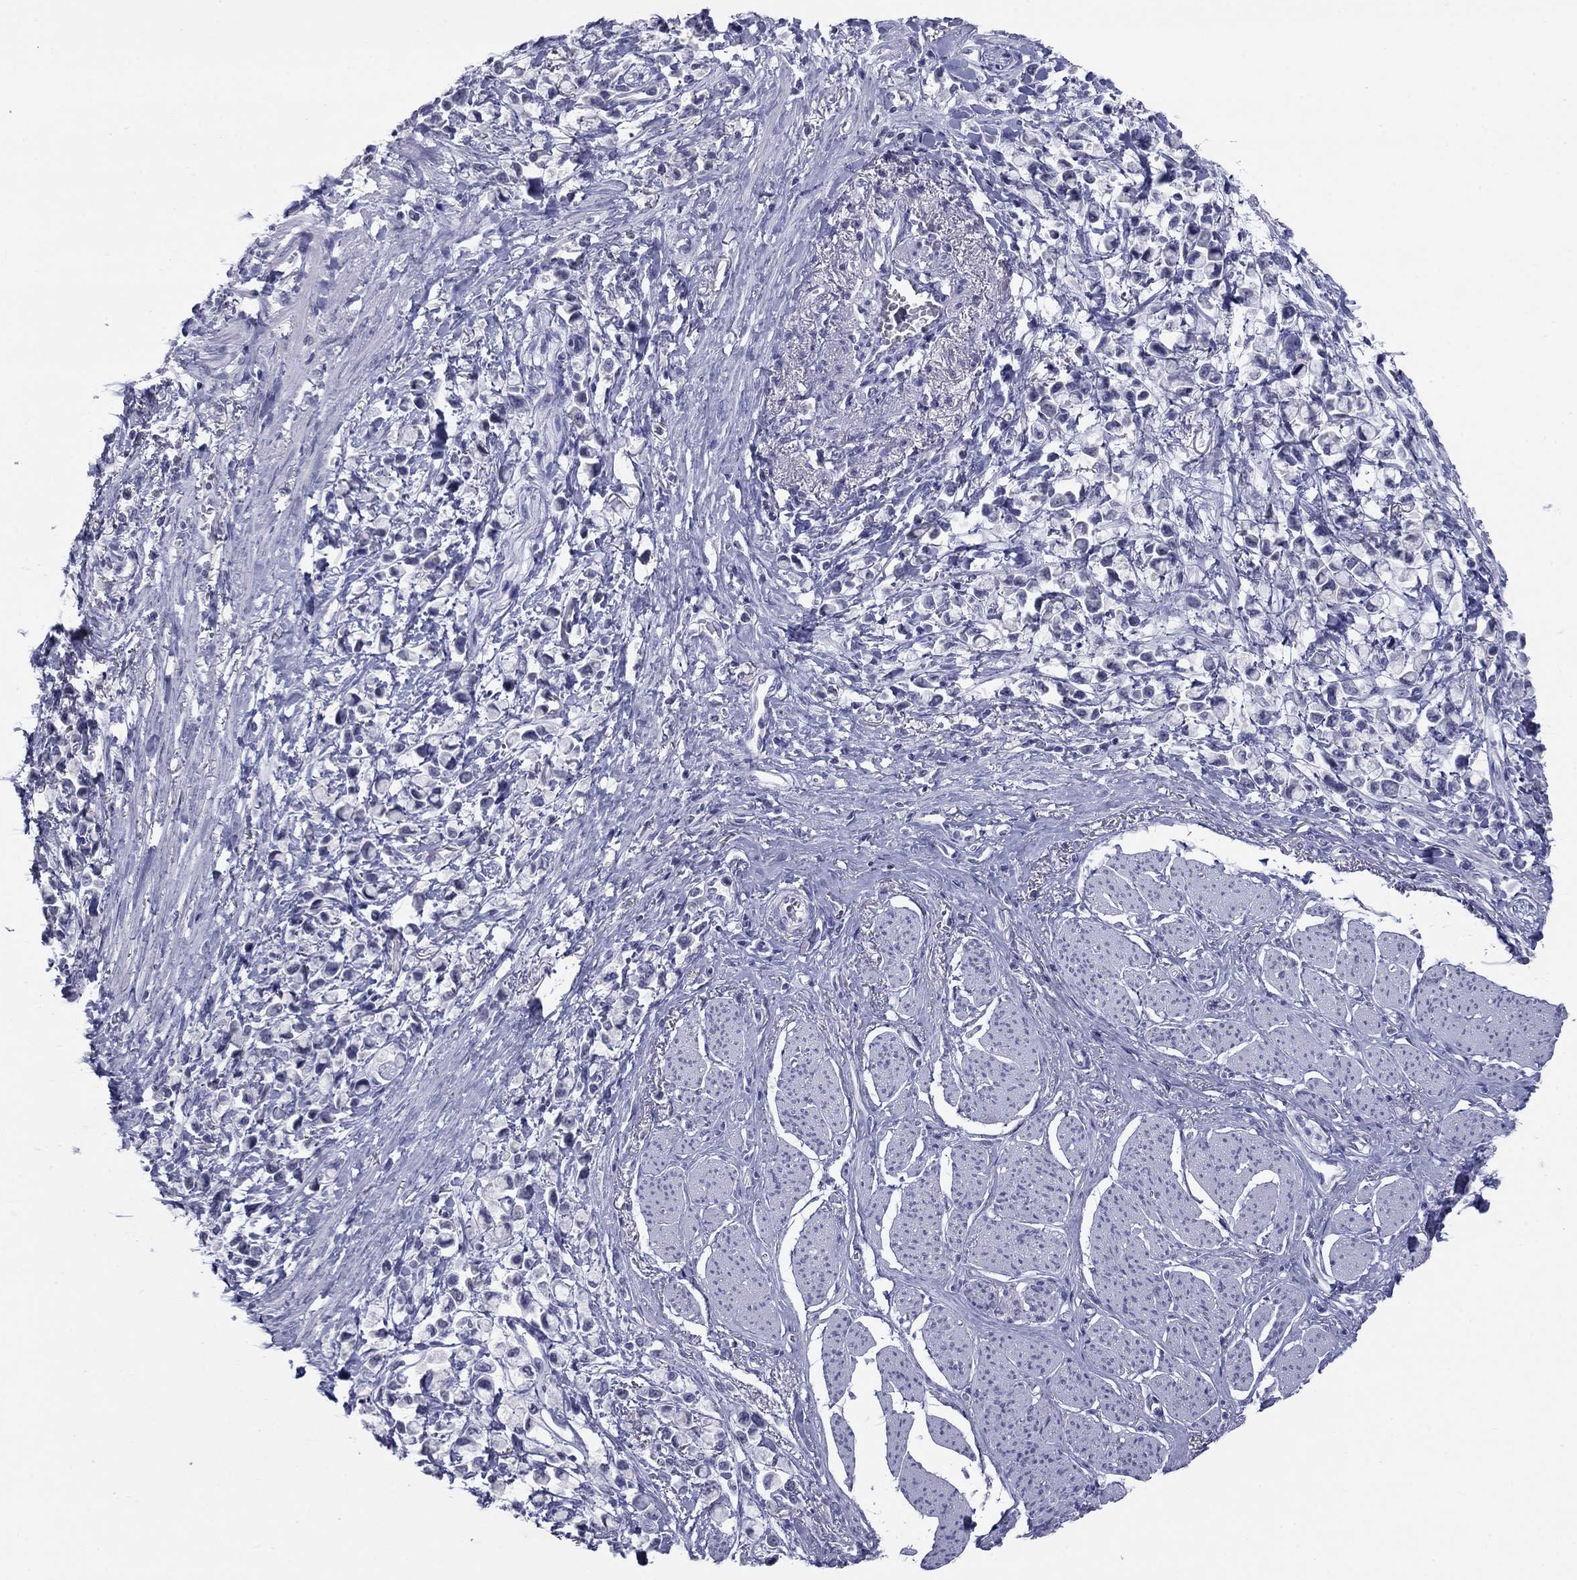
{"staining": {"intensity": "negative", "quantity": "none", "location": "none"}, "tissue": "stomach cancer", "cell_type": "Tumor cells", "image_type": "cancer", "snomed": [{"axis": "morphology", "description": "Adenocarcinoma, NOS"}, {"axis": "topography", "description": "Stomach"}], "caption": "Immunohistochemistry (IHC) of human stomach cancer exhibits no expression in tumor cells. (Brightfield microscopy of DAB (3,3'-diaminobenzidine) immunohistochemistry (IHC) at high magnification).", "gene": "KRT75", "patient": {"sex": "female", "age": 81}}